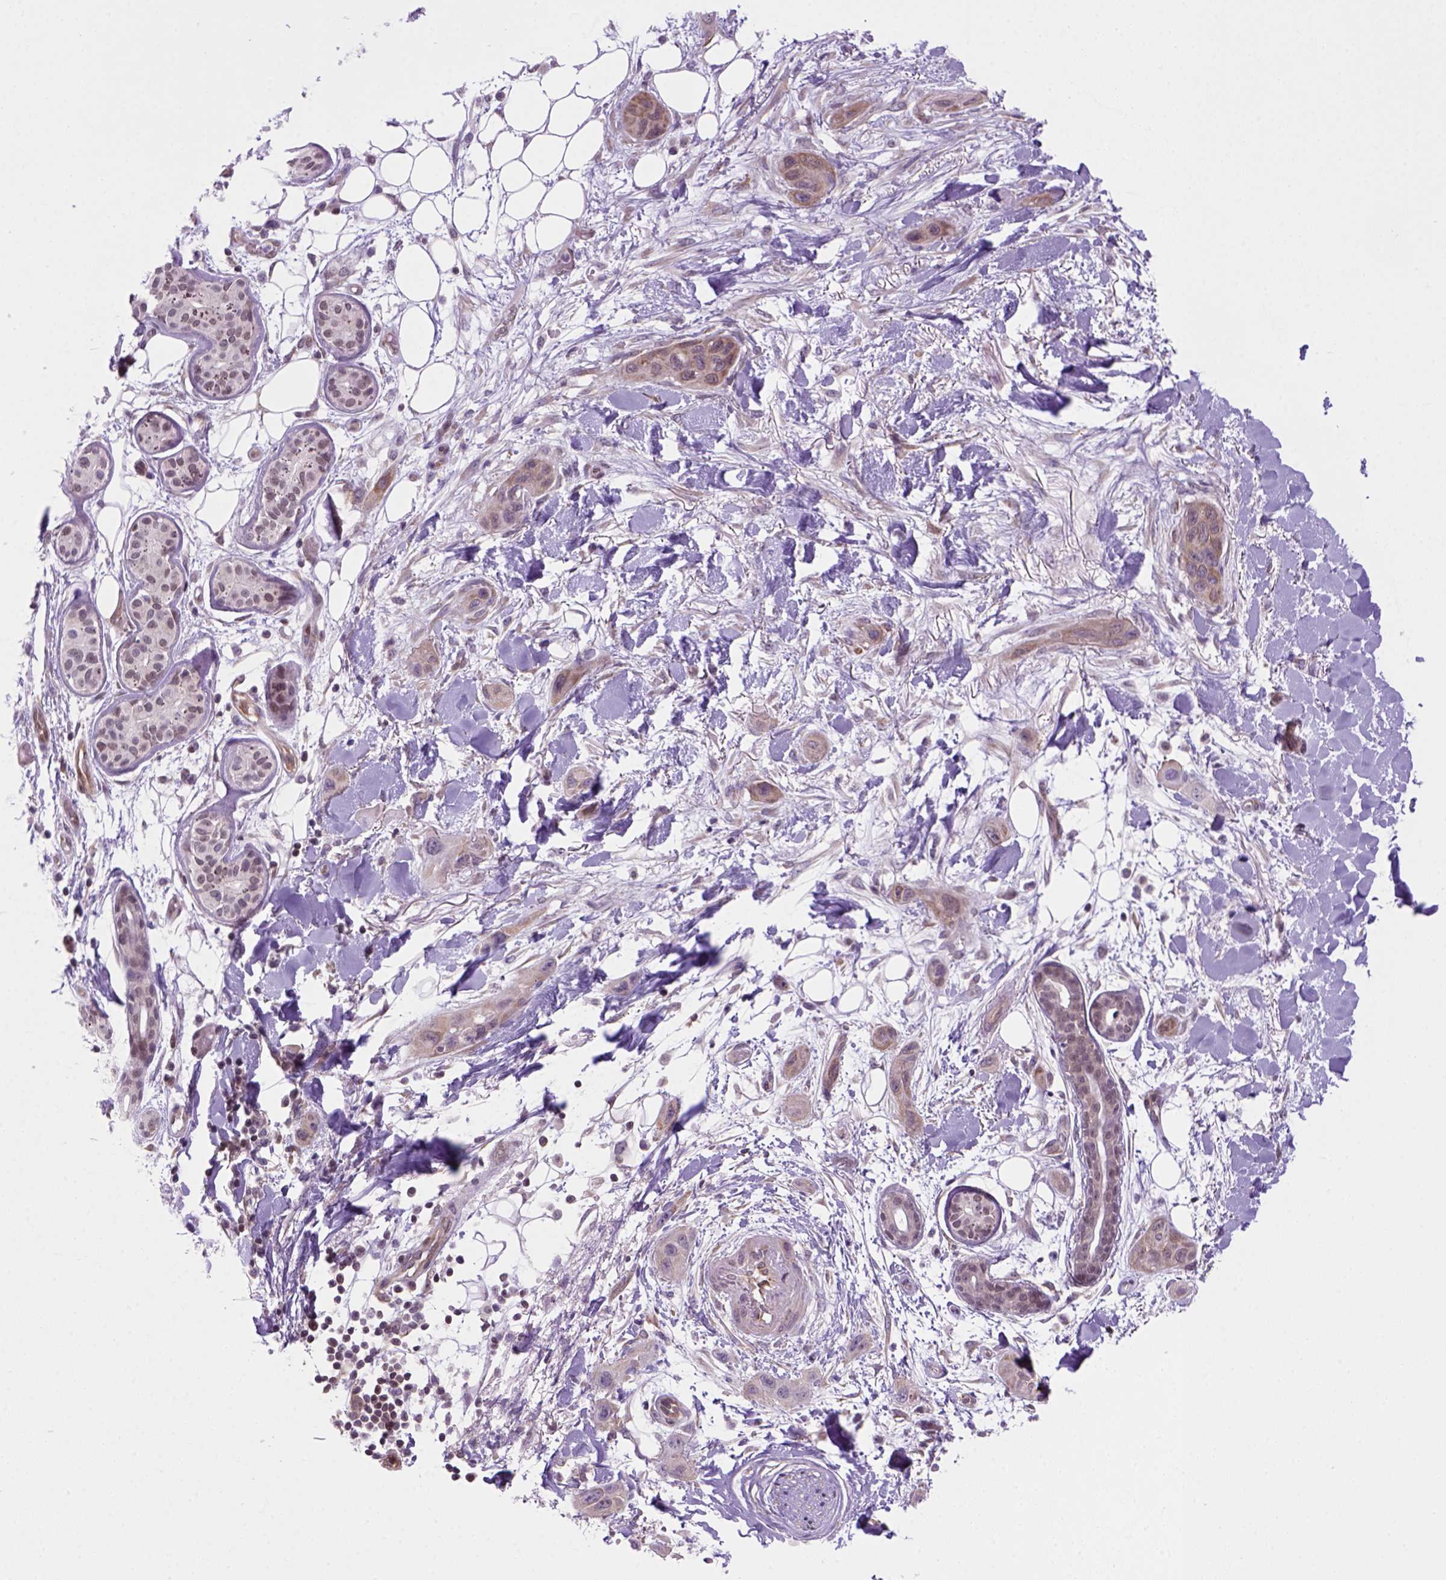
{"staining": {"intensity": "moderate", "quantity": "25%-75%", "location": "cytoplasmic/membranous"}, "tissue": "skin cancer", "cell_type": "Tumor cells", "image_type": "cancer", "snomed": [{"axis": "morphology", "description": "Squamous cell carcinoma, NOS"}, {"axis": "topography", "description": "Skin"}], "caption": "Protein staining of skin cancer (squamous cell carcinoma) tissue displays moderate cytoplasmic/membranous expression in about 25%-75% of tumor cells.", "gene": "MGMT", "patient": {"sex": "male", "age": 79}}